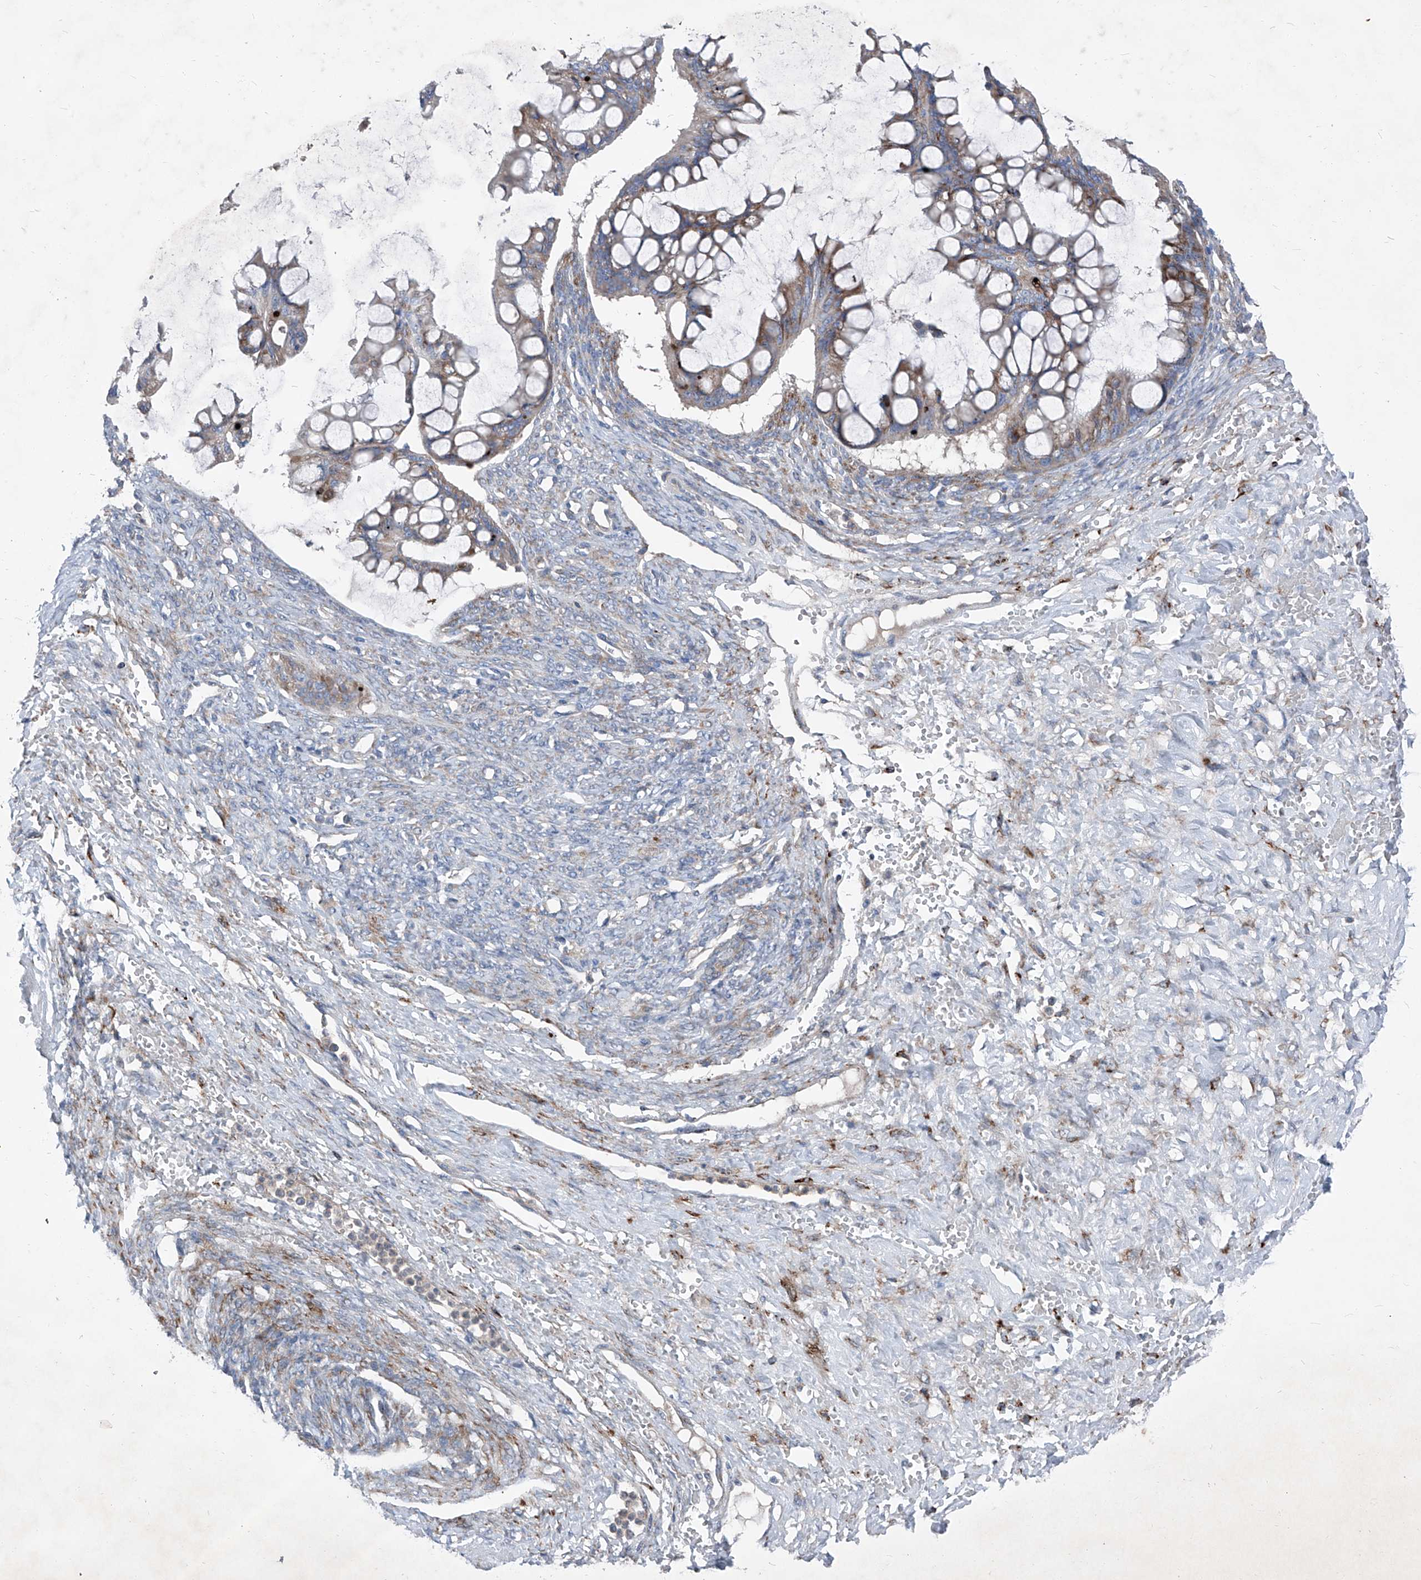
{"staining": {"intensity": "moderate", "quantity": "<25%", "location": "cytoplasmic/membranous"}, "tissue": "ovarian cancer", "cell_type": "Tumor cells", "image_type": "cancer", "snomed": [{"axis": "morphology", "description": "Cystadenocarcinoma, mucinous, NOS"}, {"axis": "topography", "description": "Ovary"}], "caption": "The histopathology image demonstrates staining of ovarian mucinous cystadenocarcinoma, revealing moderate cytoplasmic/membranous protein expression (brown color) within tumor cells.", "gene": "IFI27", "patient": {"sex": "female", "age": 73}}